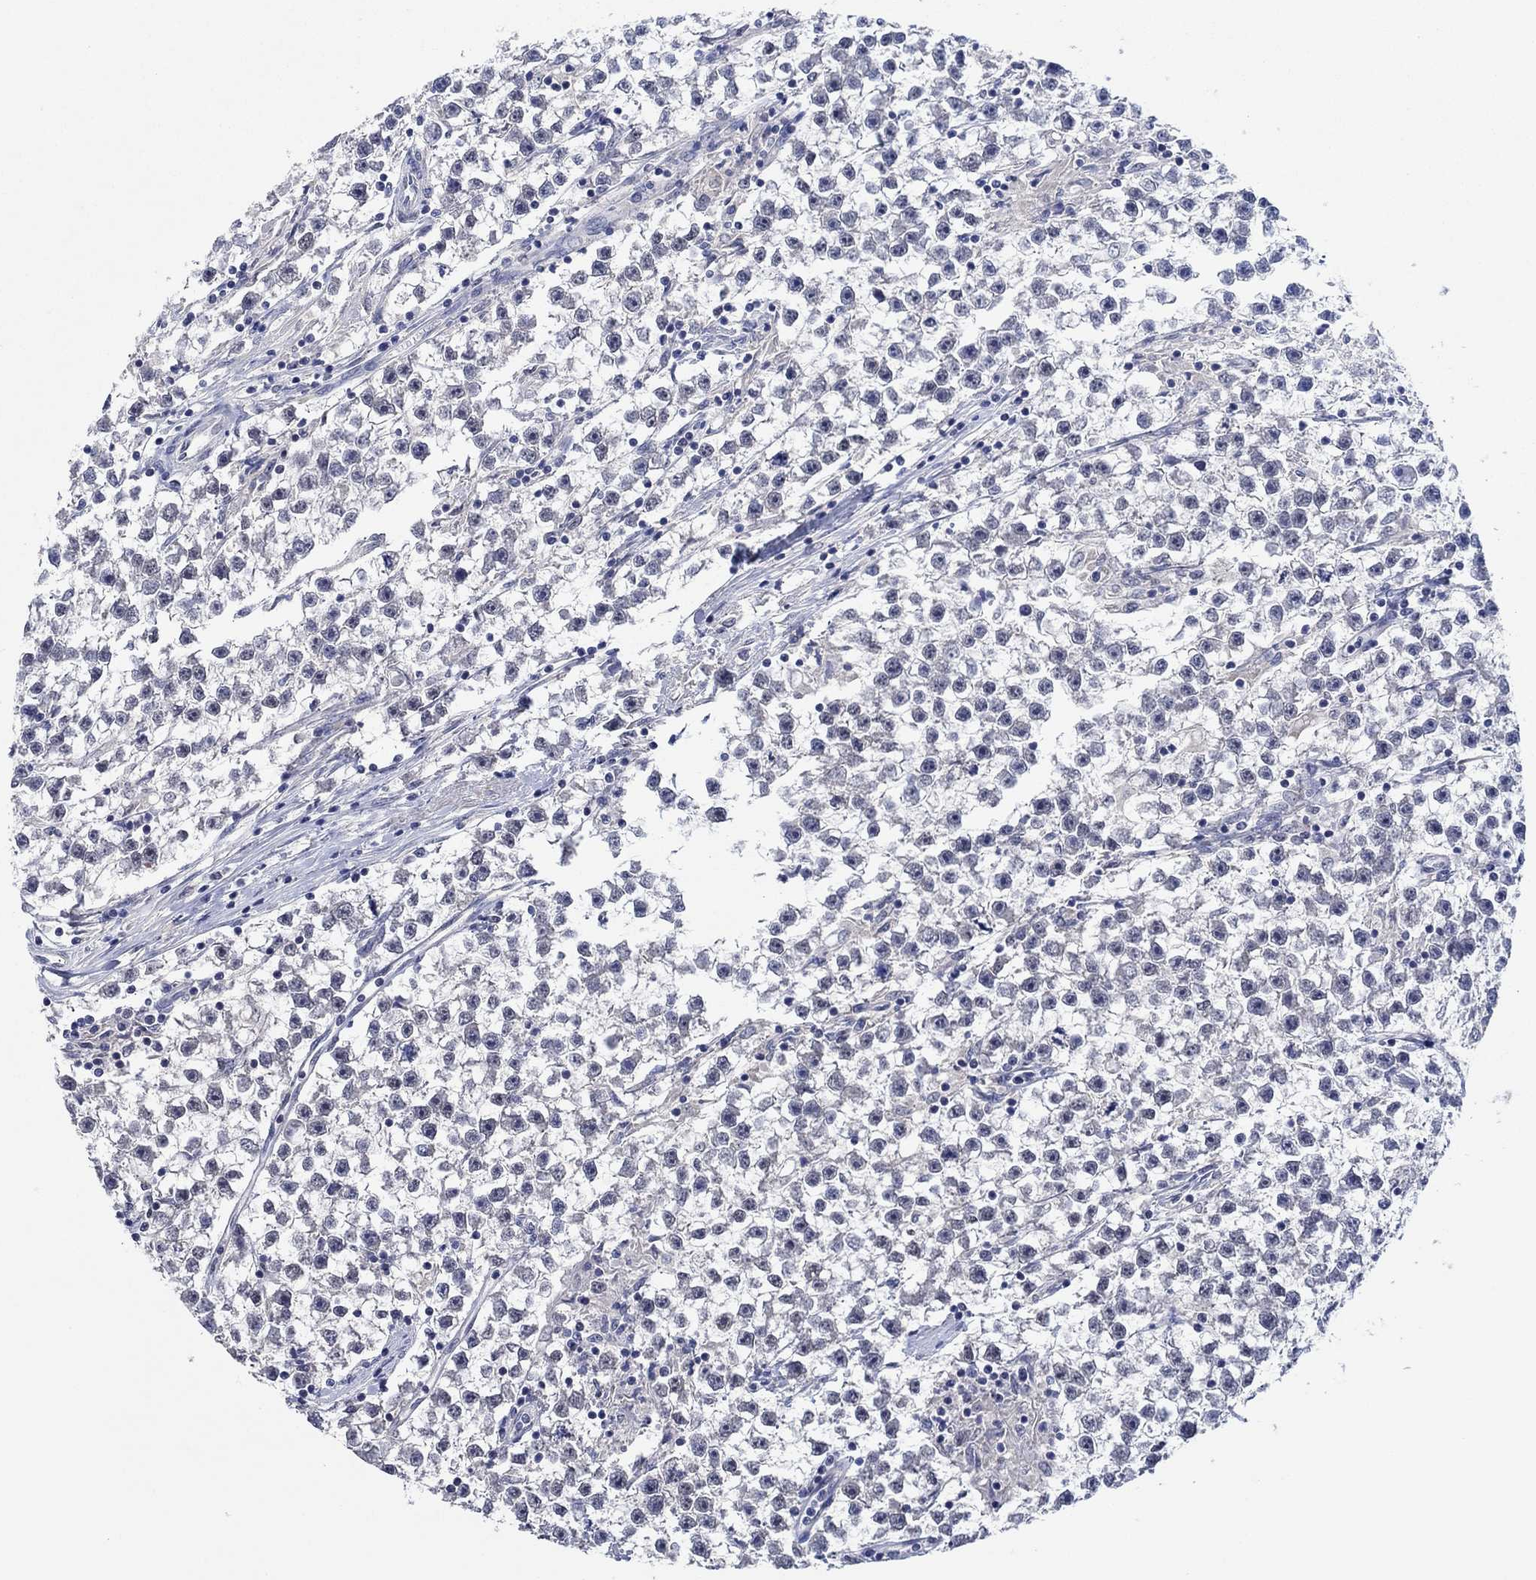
{"staining": {"intensity": "negative", "quantity": "none", "location": "none"}, "tissue": "testis cancer", "cell_type": "Tumor cells", "image_type": "cancer", "snomed": [{"axis": "morphology", "description": "Seminoma, NOS"}, {"axis": "topography", "description": "Testis"}], "caption": "A micrograph of human testis cancer (seminoma) is negative for staining in tumor cells.", "gene": "PRRT3", "patient": {"sex": "male", "age": 59}}